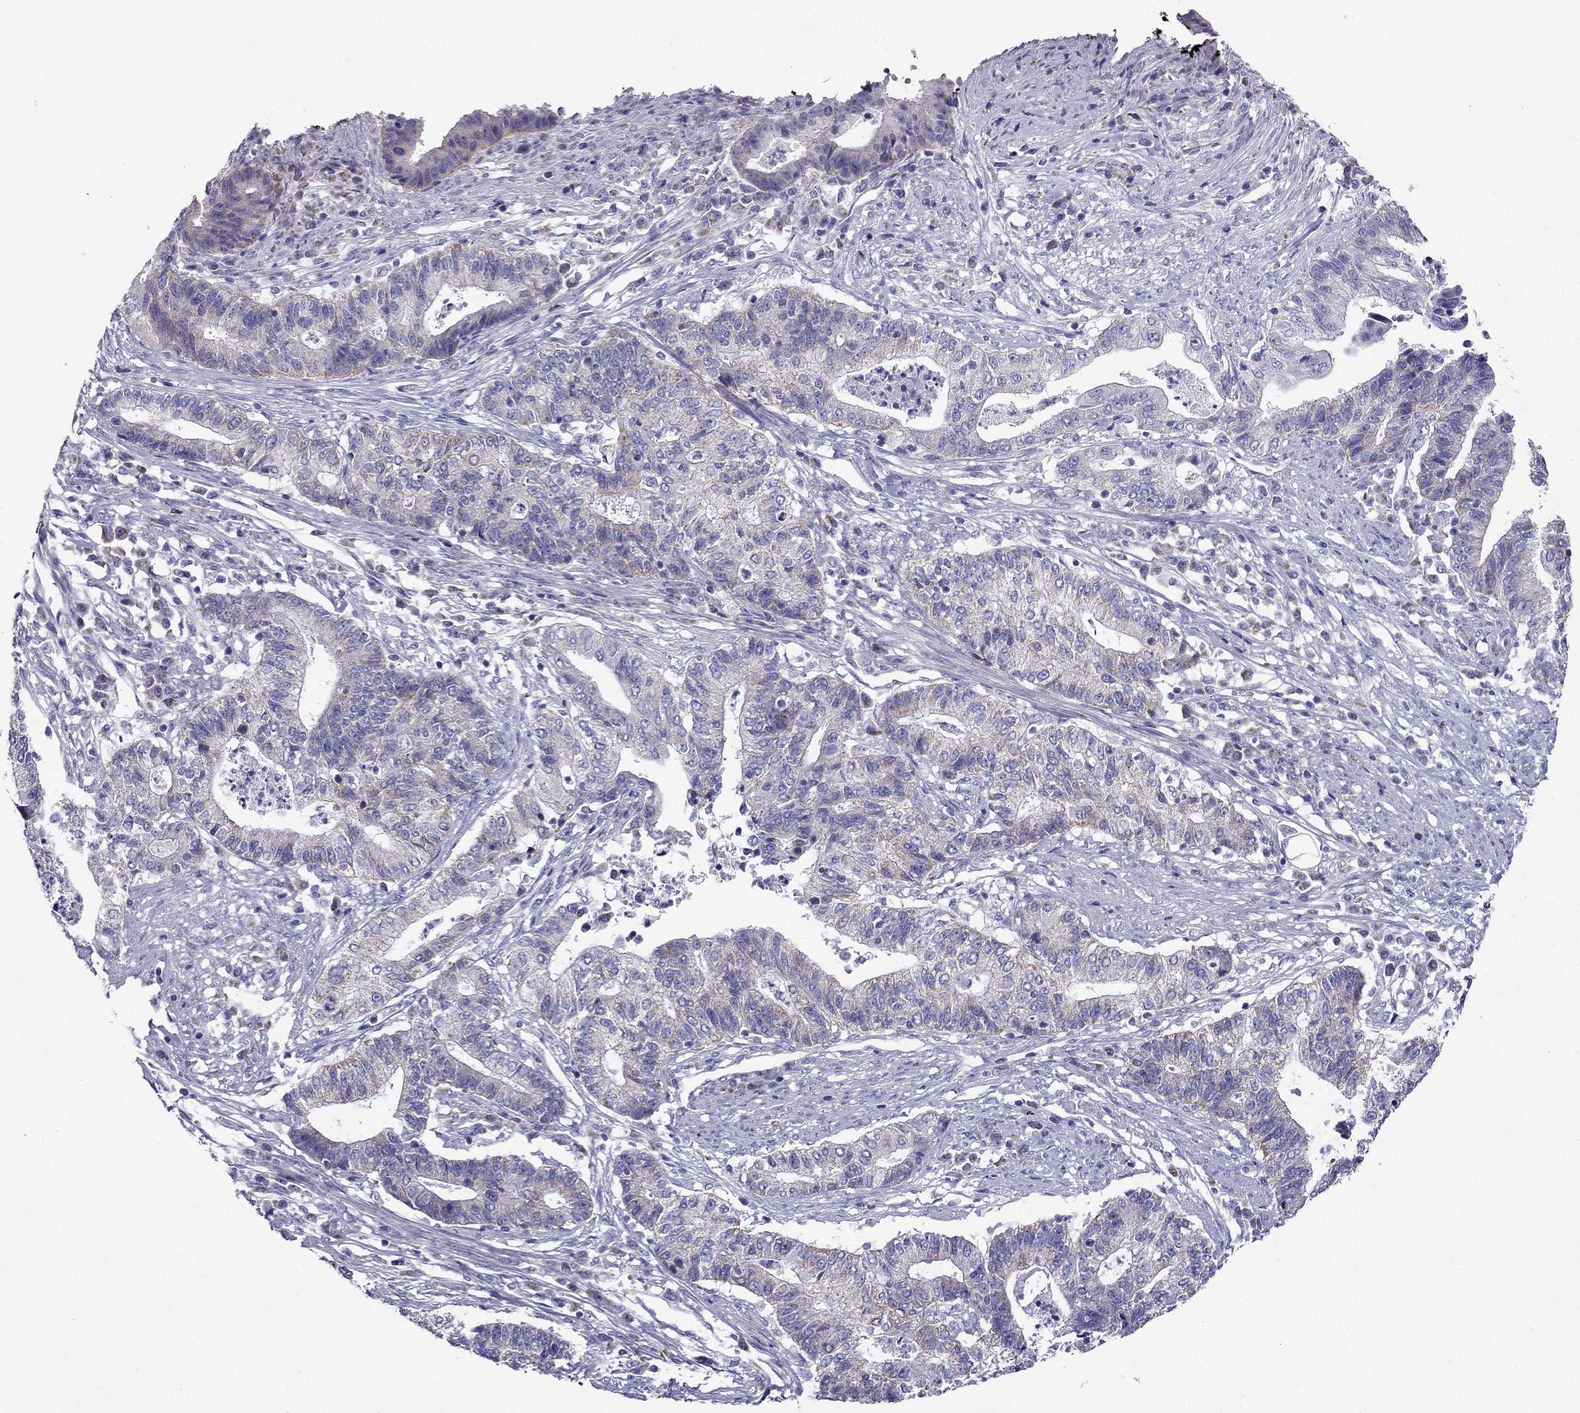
{"staining": {"intensity": "weak", "quantity": "<25%", "location": "cytoplasmic/membranous"}, "tissue": "endometrial cancer", "cell_type": "Tumor cells", "image_type": "cancer", "snomed": [{"axis": "morphology", "description": "Adenocarcinoma, NOS"}, {"axis": "topography", "description": "Uterus"}, {"axis": "topography", "description": "Endometrium"}], "caption": "Immunohistochemistry (IHC) of endometrial cancer displays no expression in tumor cells. (Stains: DAB (3,3'-diaminobenzidine) immunohistochemistry with hematoxylin counter stain, Microscopy: brightfield microscopy at high magnification).", "gene": "KIF5A", "patient": {"sex": "female", "age": 54}}